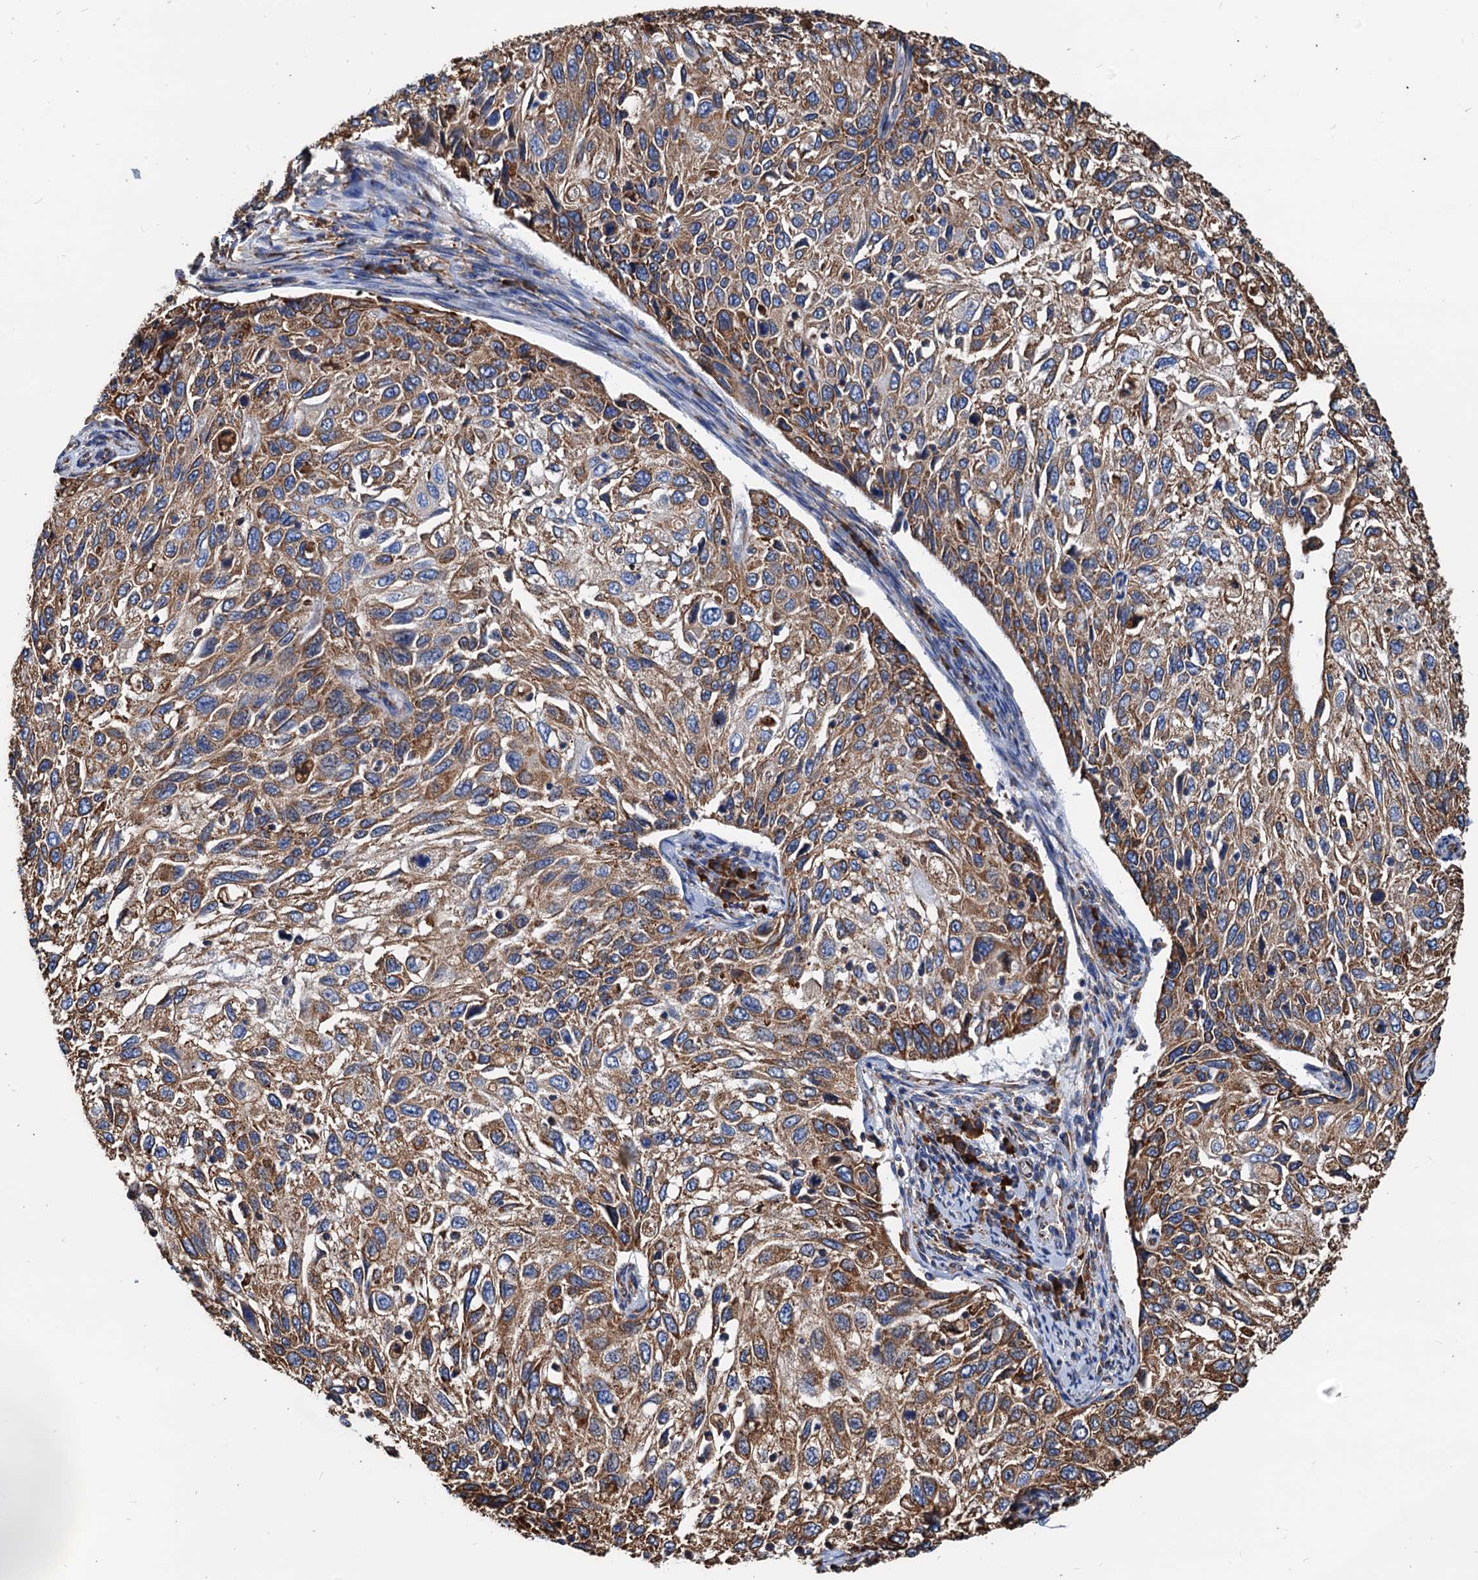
{"staining": {"intensity": "moderate", "quantity": ">75%", "location": "cytoplasmic/membranous"}, "tissue": "cervical cancer", "cell_type": "Tumor cells", "image_type": "cancer", "snomed": [{"axis": "morphology", "description": "Squamous cell carcinoma, NOS"}, {"axis": "topography", "description": "Cervix"}], "caption": "Immunohistochemistry (IHC) micrograph of human cervical cancer stained for a protein (brown), which exhibits medium levels of moderate cytoplasmic/membranous staining in approximately >75% of tumor cells.", "gene": "HSPA5", "patient": {"sex": "female", "age": 70}}